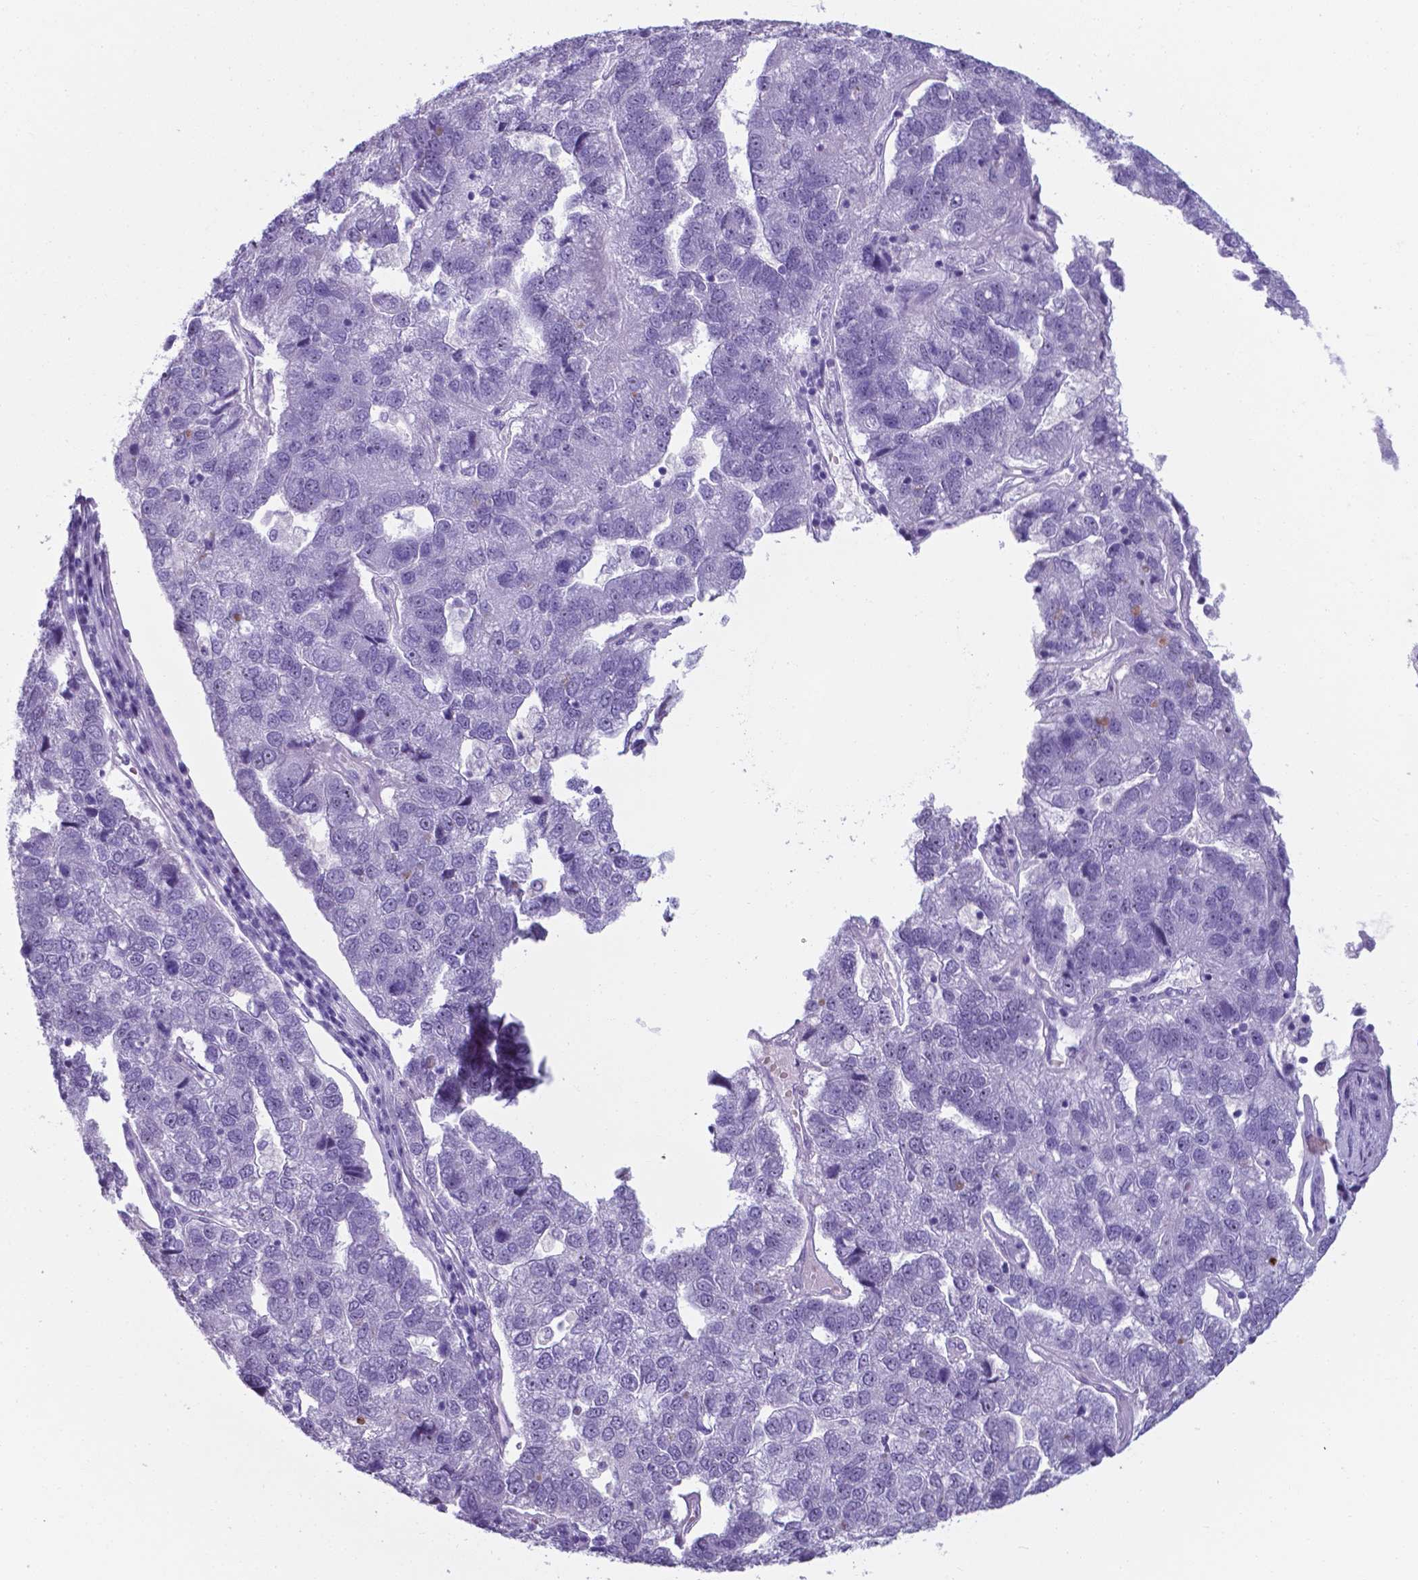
{"staining": {"intensity": "negative", "quantity": "none", "location": "none"}, "tissue": "pancreatic cancer", "cell_type": "Tumor cells", "image_type": "cancer", "snomed": [{"axis": "morphology", "description": "Adenocarcinoma, NOS"}, {"axis": "topography", "description": "Pancreas"}], "caption": "DAB immunohistochemical staining of human adenocarcinoma (pancreatic) displays no significant expression in tumor cells.", "gene": "AP5B1", "patient": {"sex": "female", "age": 61}}